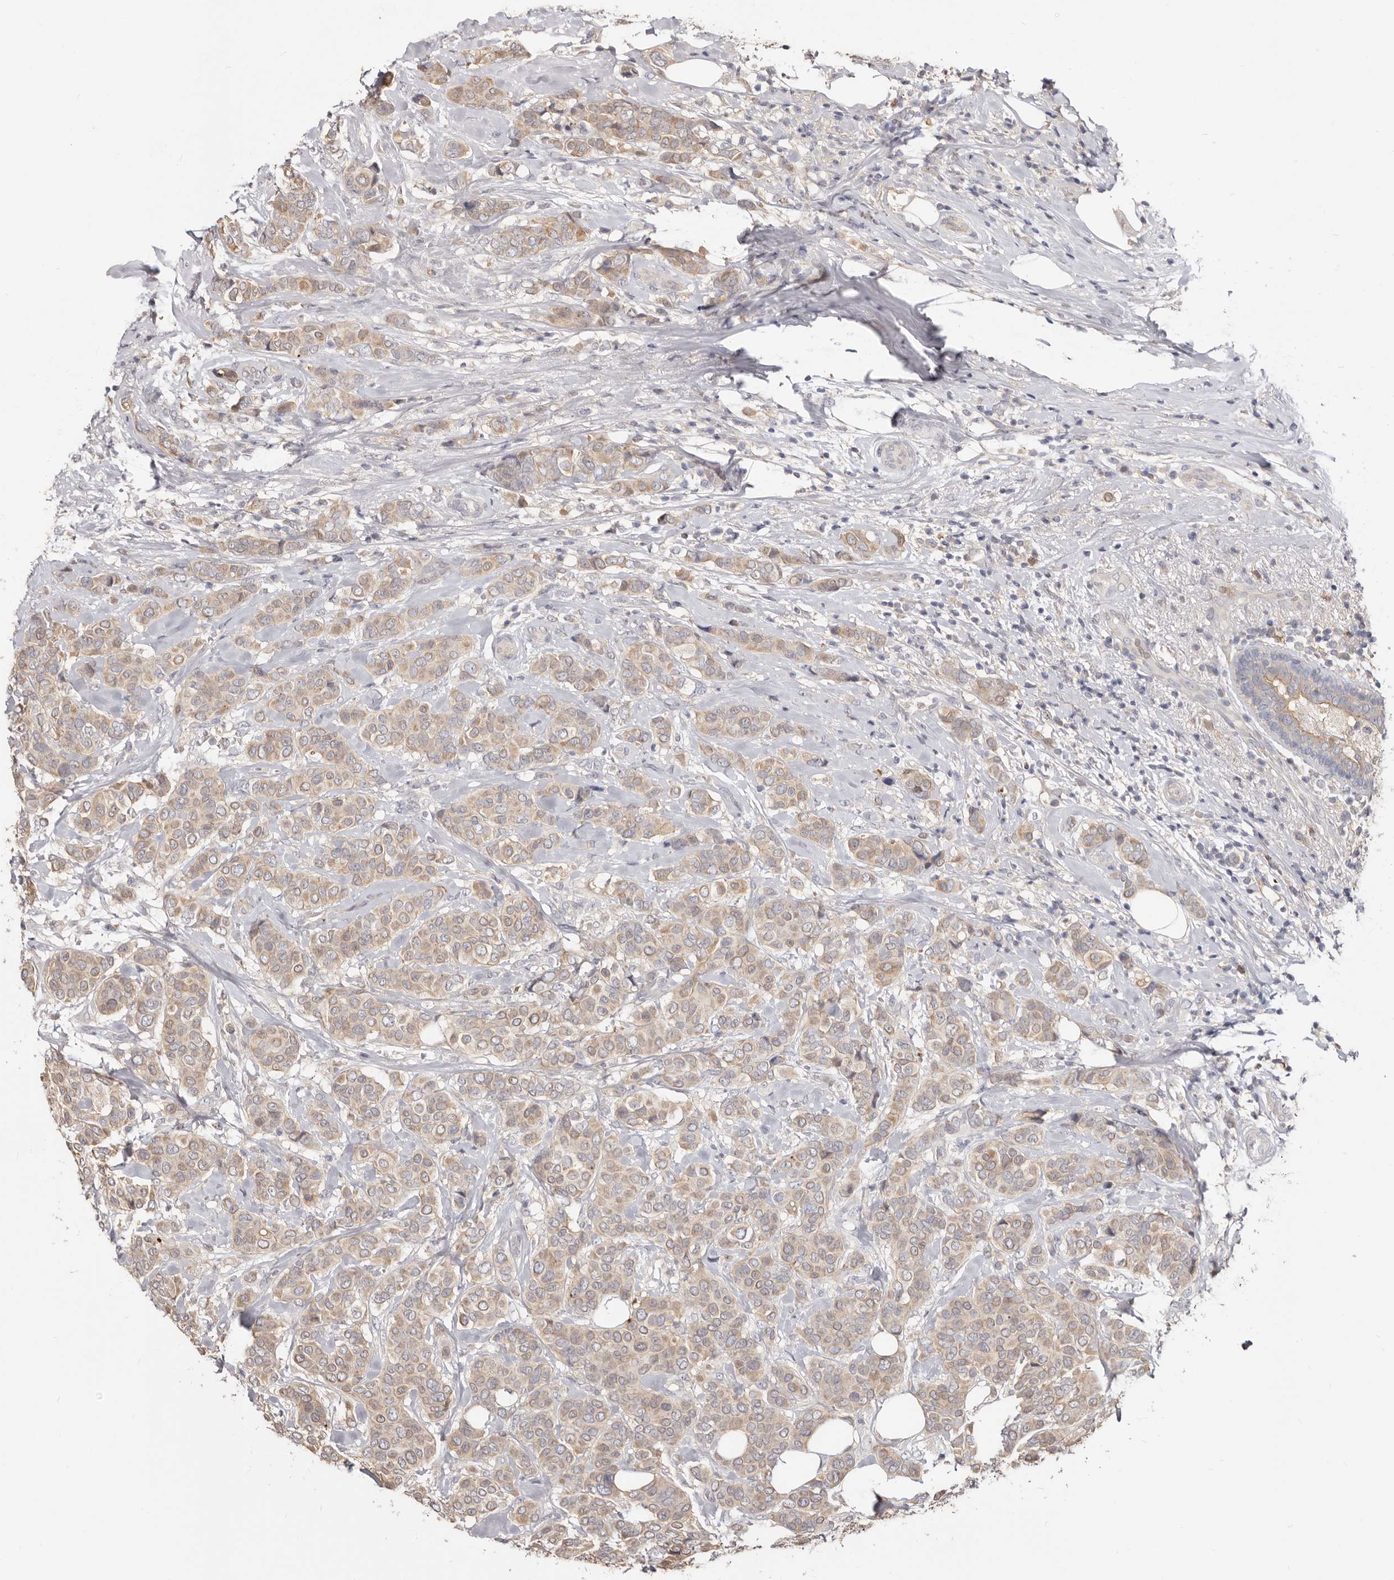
{"staining": {"intensity": "moderate", "quantity": ">75%", "location": "cytoplasmic/membranous"}, "tissue": "breast cancer", "cell_type": "Tumor cells", "image_type": "cancer", "snomed": [{"axis": "morphology", "description": "Lobular carcinoma"}, {"axis": "topography", "description": "Breast"}], "caption": "This micrograph exhibits immunohistochemistry staining of human lobular carcinoma (breast), with medium moderate cytoplasmic/membranous positivity in approximately >75% of tumor cells.", "gene": "TC2N", "patient": {"sex": "female", "age": 51}}